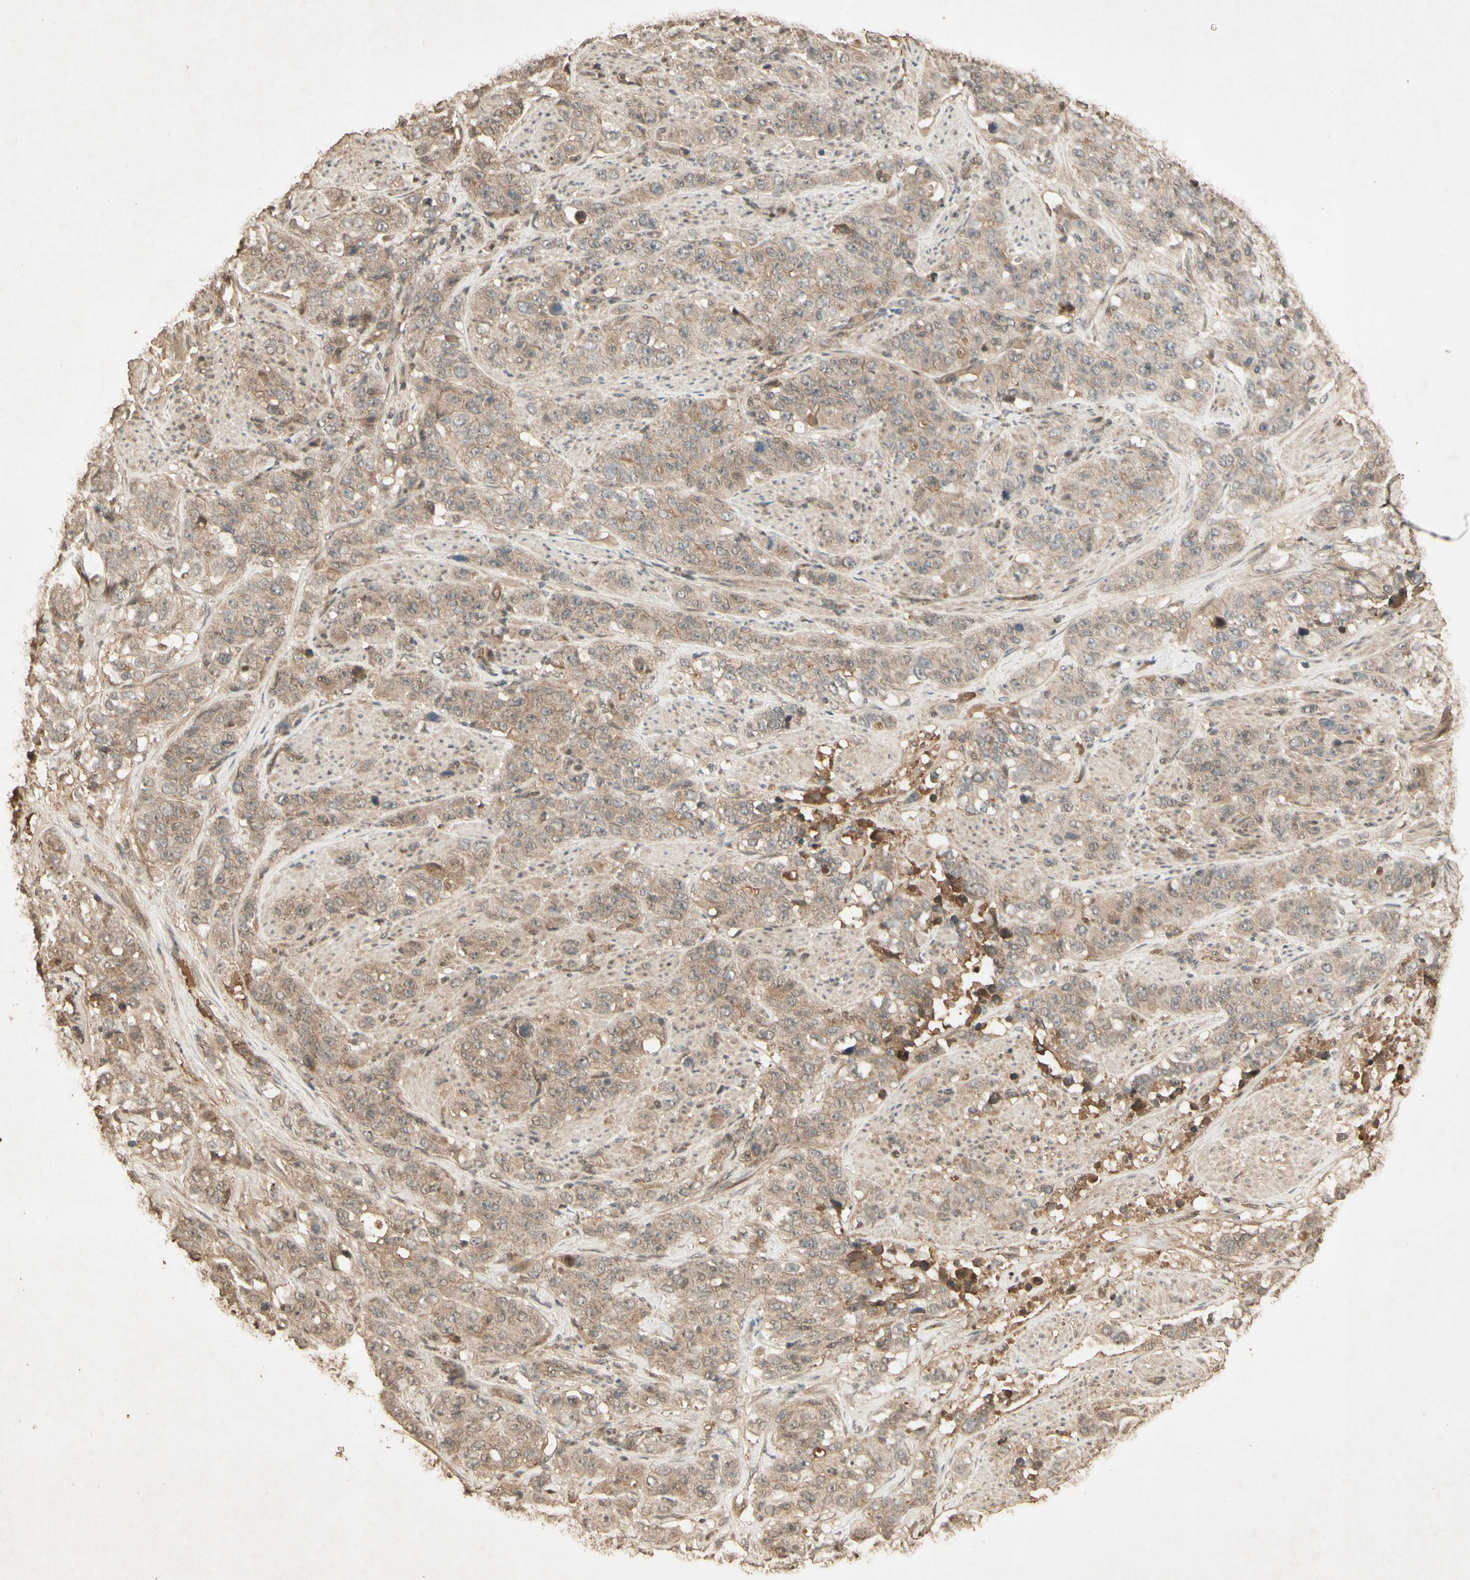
{"staining": {"intensity": "weak", "quantity": ">75%", "location": "cytoplasmic/membranous"}, "tissue": "stomach cancer", "cell_type": "Tumor cells", "image_type": "cancer", "snomed": [{"axis": "morphology", "description": "Adenocarcinoma, NOS"}, {"axis": "topography", "description": "Stomach"}], "caption": "Immunohistochemistry of human stomach cancer displays low levels of weak cytoplasmic/membranous expression in approximately >75% of tumor cells.", "gene": "SMAD9", "patient": {"sex": "male", "age": 48}}